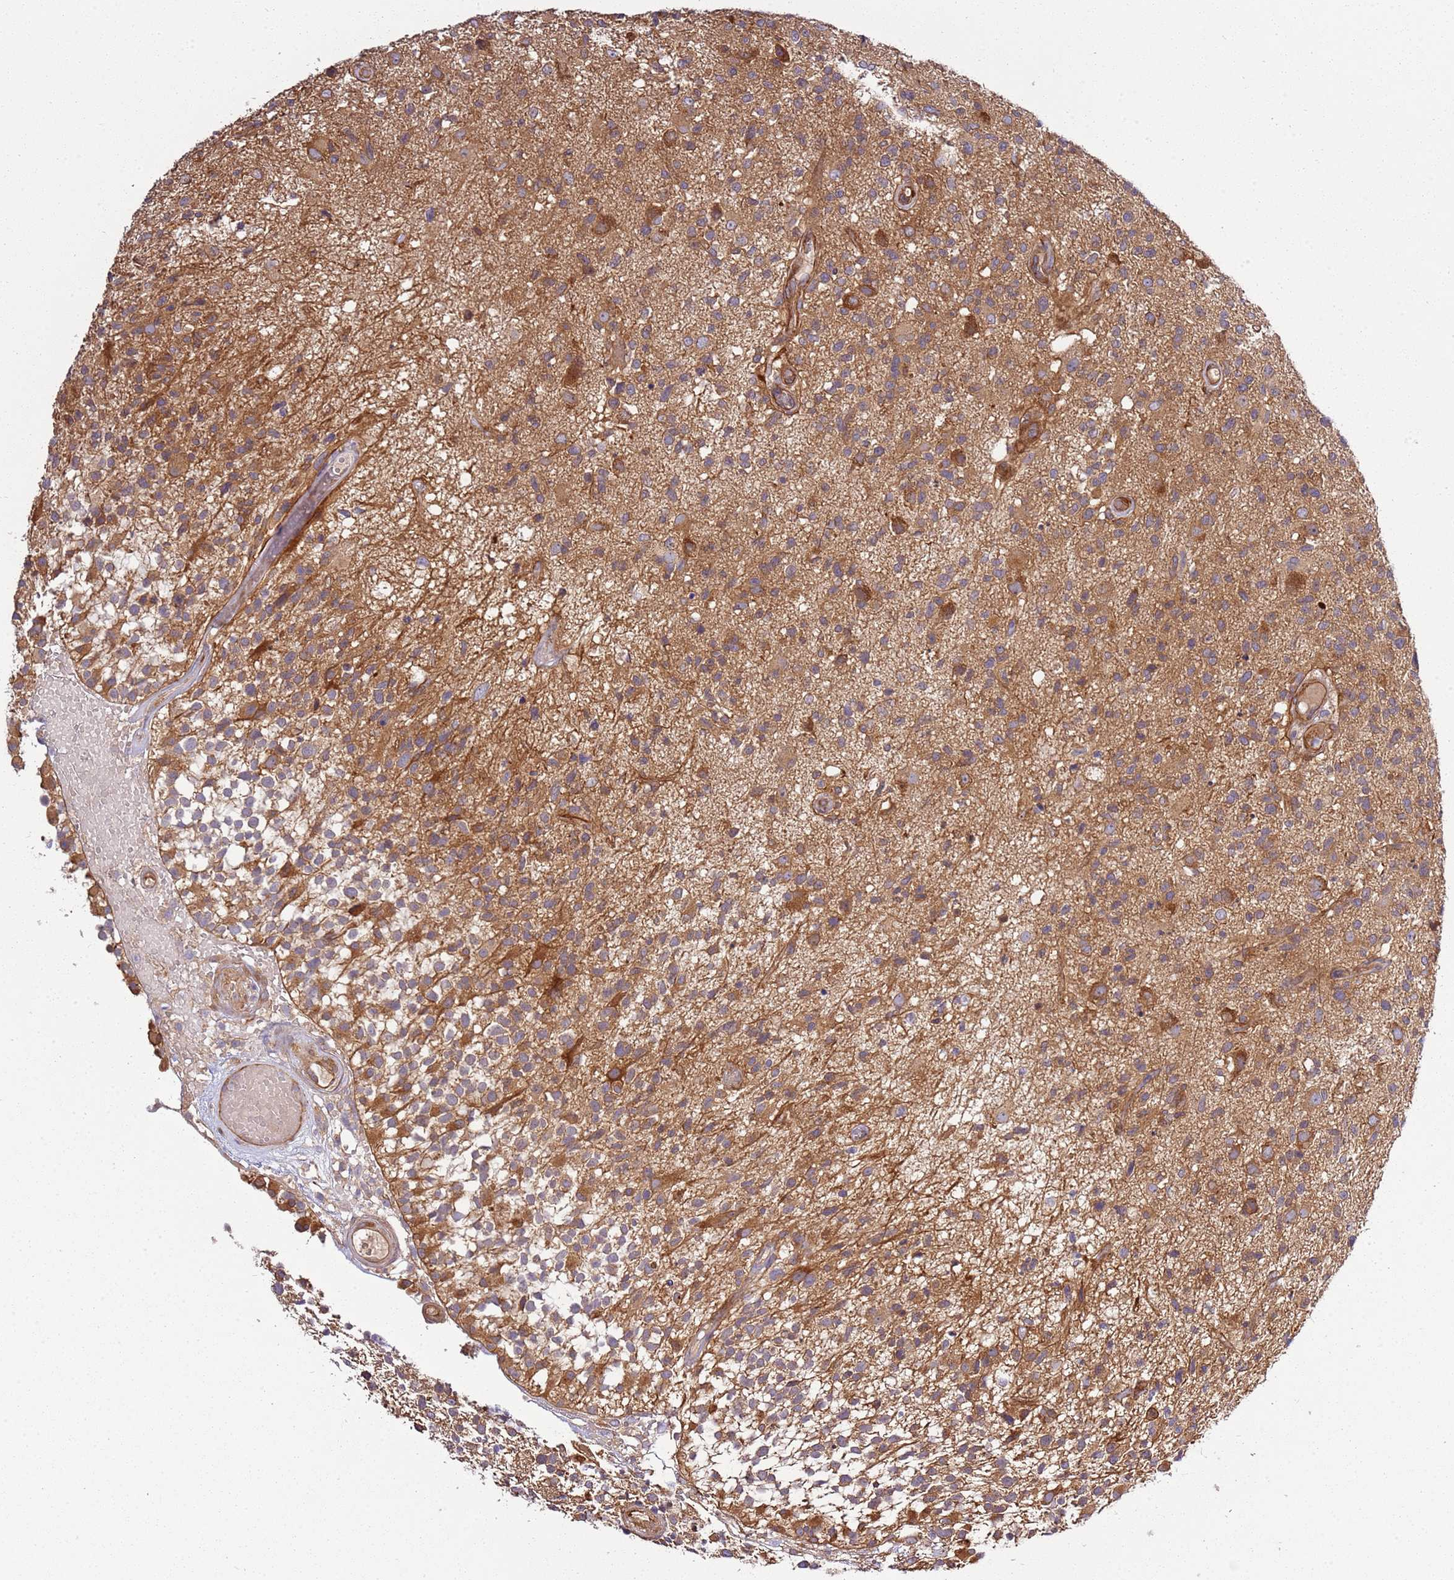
{"staining": {"intensity": "moderate", "quantity": "25%-75%", "location": "cytoplasmic/membranous"}, "tissue": "glioma", "cell_type": "Tumor cells", "image_type": "cancer", "snomed": [{"axis": "morphology", "description": "Glioma, malignant, High grade"}, {"axis": "morphology", "description": "Glioblastoma, NOS"}, {"axis": "topography", "description": "Brain"}], "caption": "Brown immunohistochemical staining in high-grade glioma (malignant) displays moderate cytoplasmic/membranous staining in approximately 25%-75% of tumor cells.", "gene": "GNL1", "patient": {"sex": "male", "age": 60}}